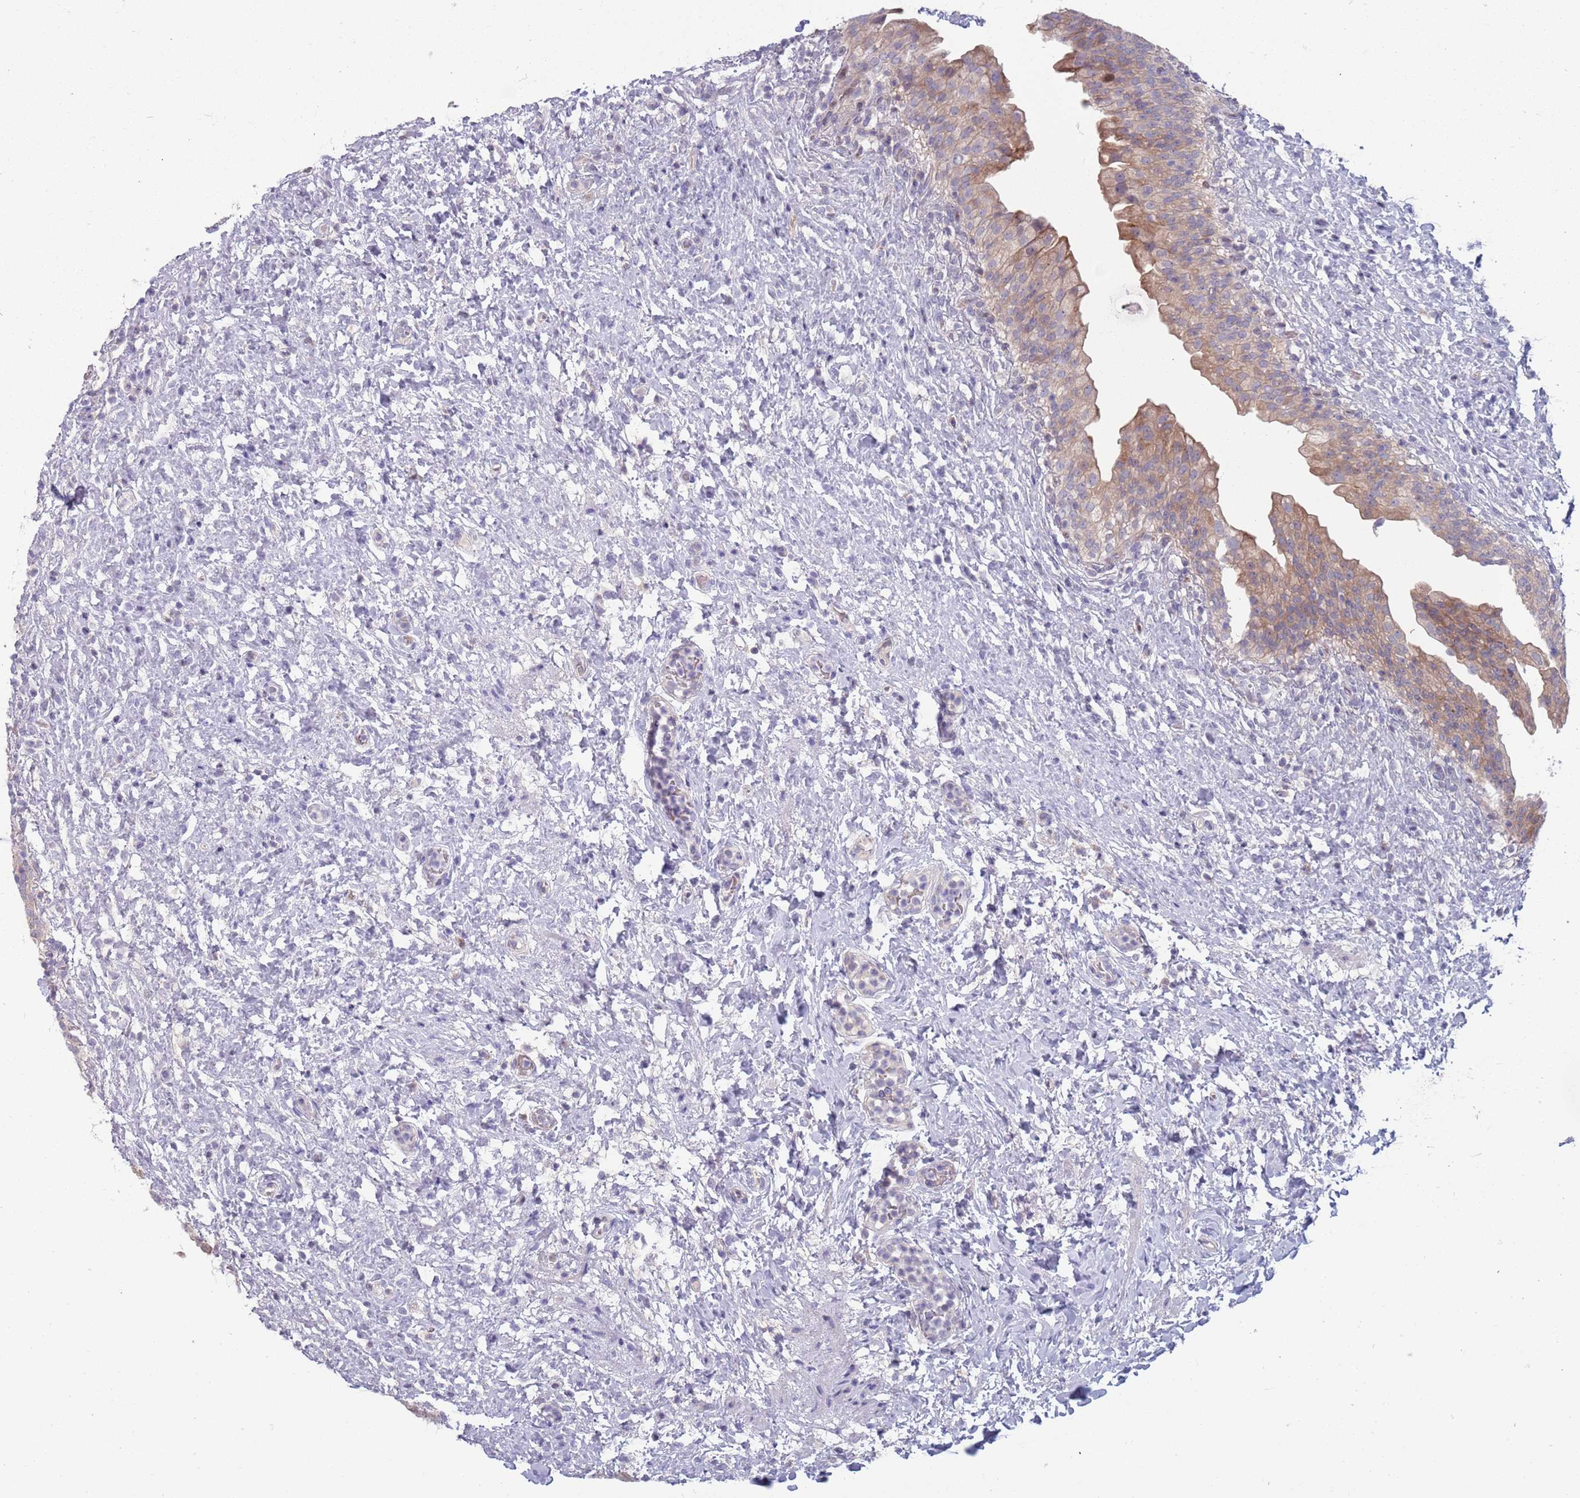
{"staining": {"intensity": "moderate", "quantity": "25%-75%", "location": "cytoplasmic/membranous"}, "tissue": "urinary bladder", "cell_type": "Urothelial cells", "image_type": "normal", "snomed": [{"axis": "morphology", "description": "Normal tissue, NOS"}, {"axis": "topography", "description": "Urinary bladder"}], "caption": "Brown immunohistochemical staining in unremarkable urinary bladder shows moderate cytoplasmic/membranous positivity in about 25%-75% of urothelial cells. The staining was performed using DAB (3,3'-diaminobenzidine), with brown indicating positive protein expression. Nuclei are stained blue with hematoxylin.", "gene": "CLNS1A", "patient": {"sex": "female", "age": 27}}